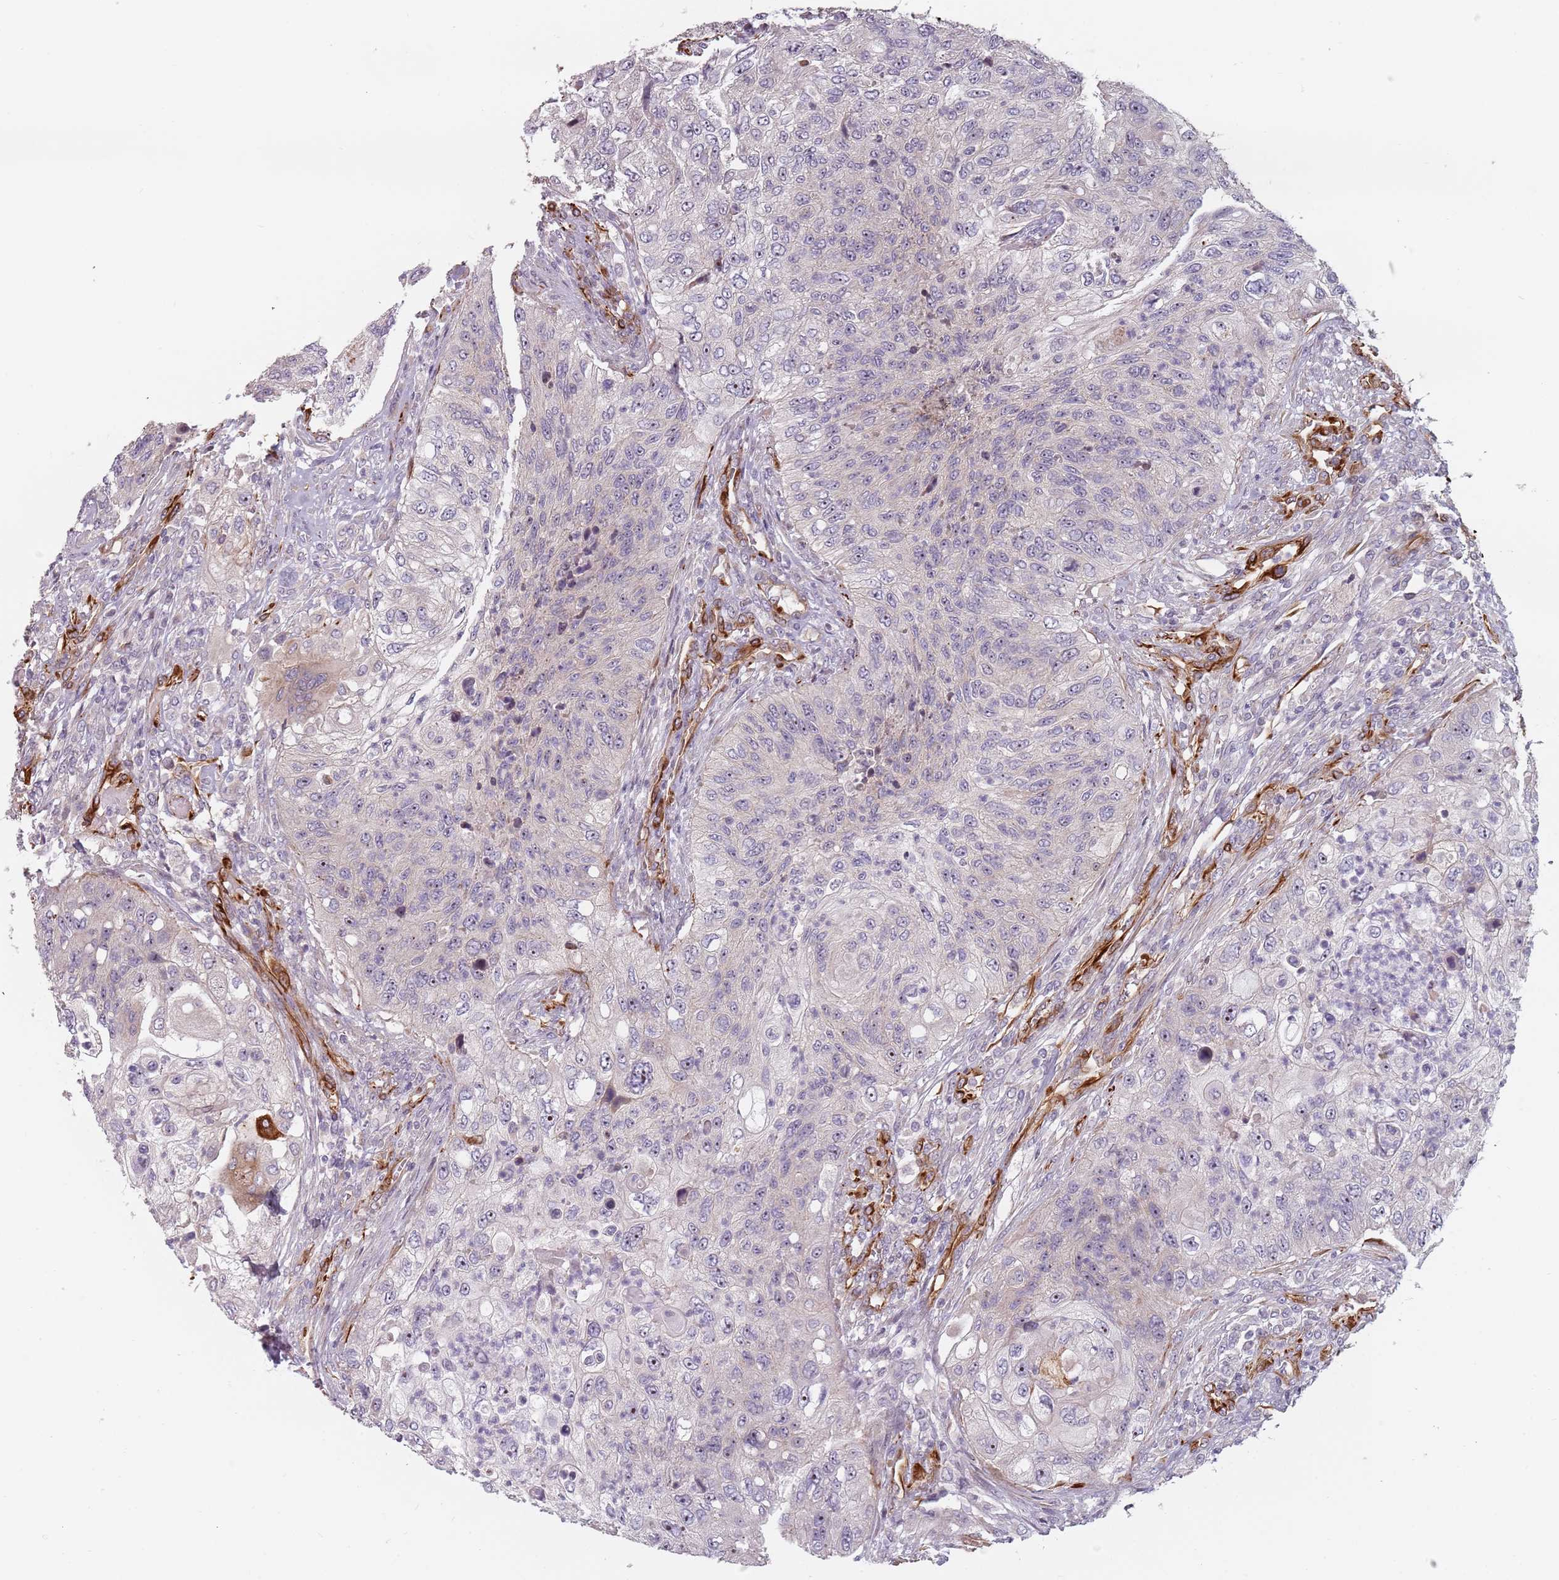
{"staining": {"intensity": "negative", "quantity": "none", "location": "none"}, "tissue": "urothelial cancer", "cell_type": "Tumor cells", "image_type": "cancer", "snomed": [{"axis": "morphology", "description": "Urothelial carcinoma, High grade"}, {"axis": "topography", "description": "Urinary bladder"}], "caption": "Human high-grade urothelial carcinoma stained for a protein using immunohistochemistry (IHC) shows no positivity in tumor cells.", "gene": "GAS2L3", "patient": {"sex": "female", "age": 60}}